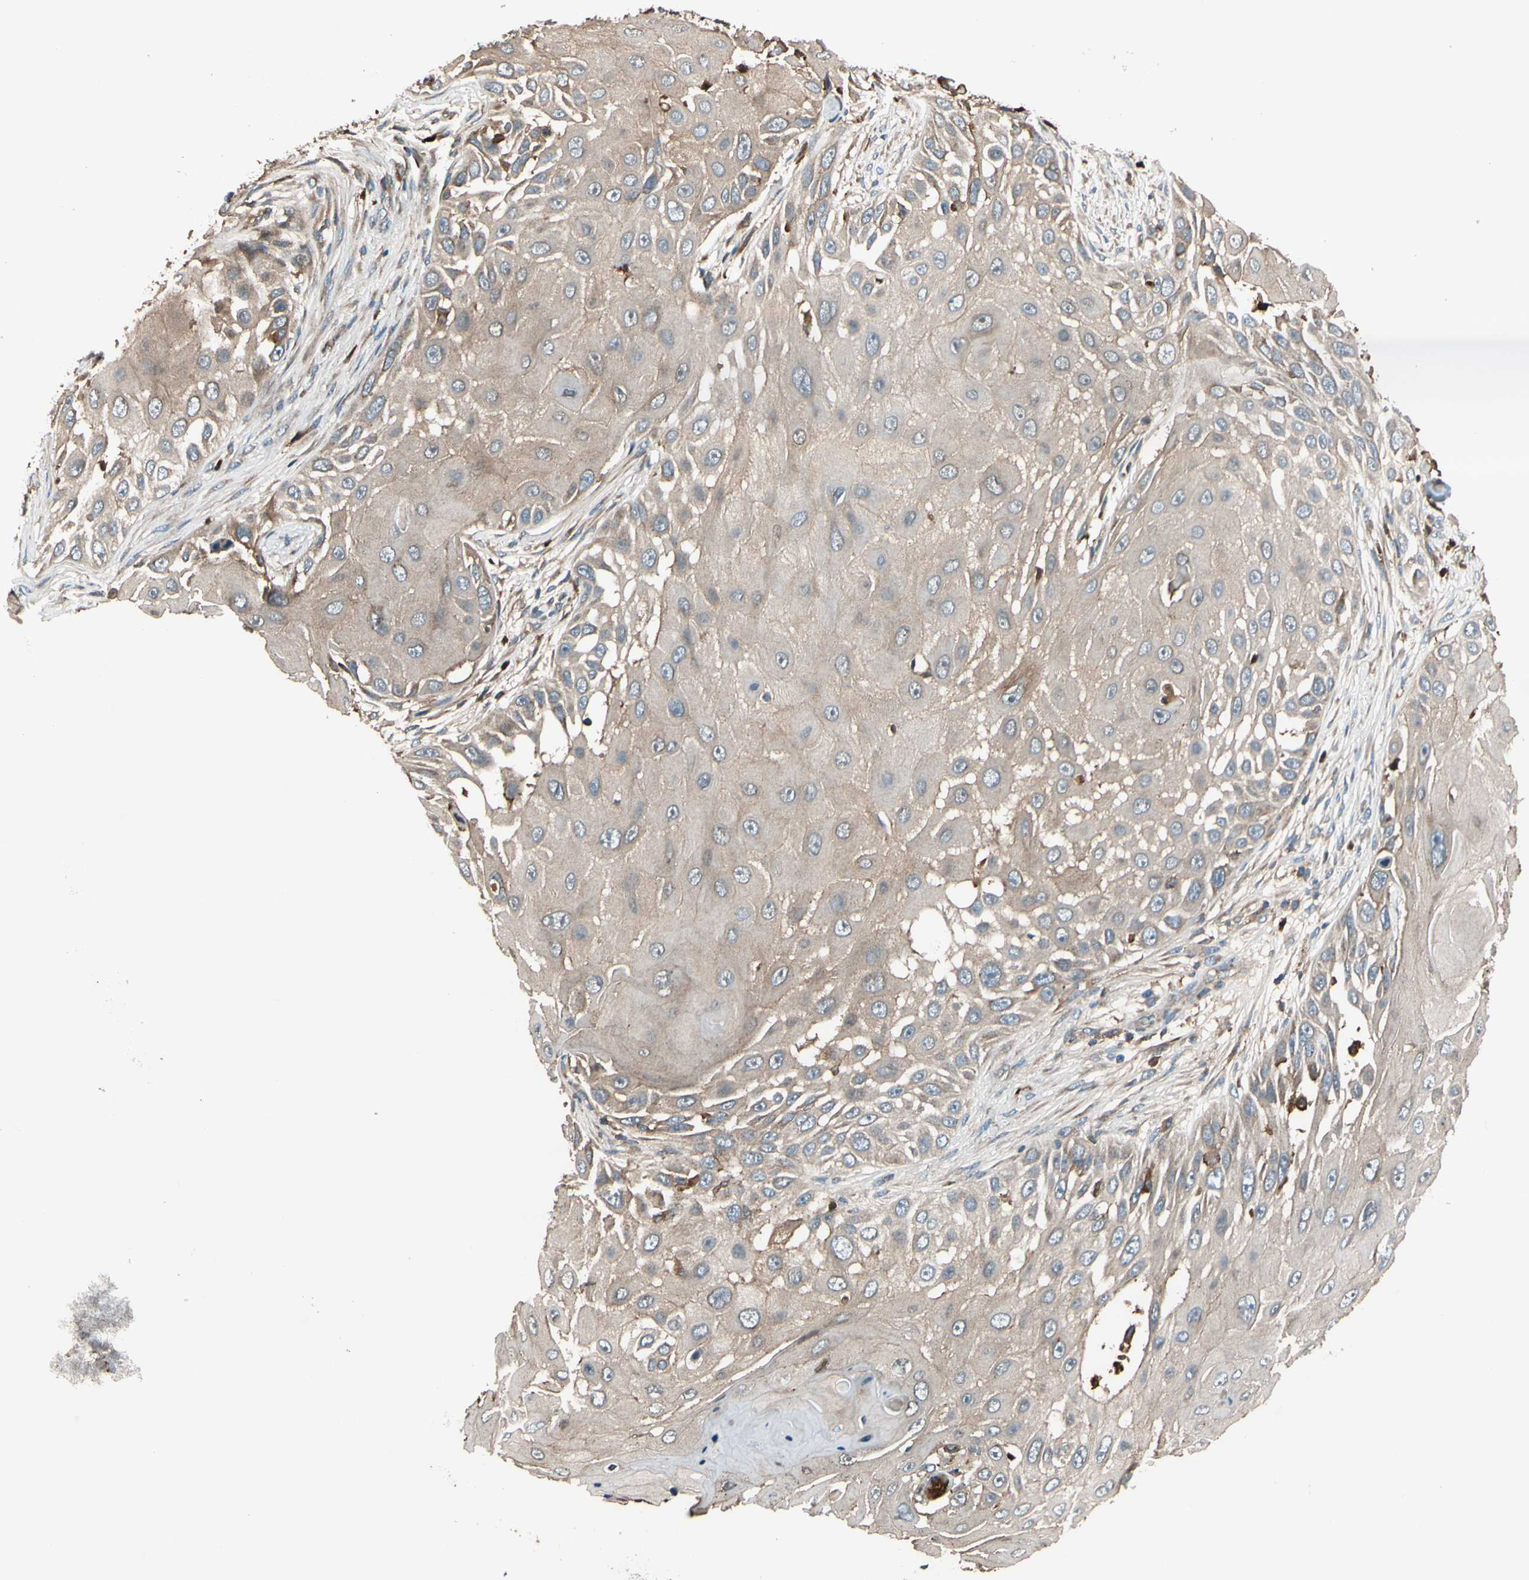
{"staining": {"intensity": "weak", "quantity": ">75%", "location": "cytoplasmic/membranous"}, "tissue": "skin cancer", "cell_type": "Tumor cells", "image_type": "cancer", "snomed": [{"axis": "morphology", "description": "Squamous cell carcinoma, NOS"}, {"axis": "topography", "description": "Skin"}], "caption": "A brown stain highlights weak cytoplasmic/membranous expression of a protein in human skin squamous cell carcinoma tumor cells.", "gene": "STX11", "patient": {"sex": "female", "age": 44}}